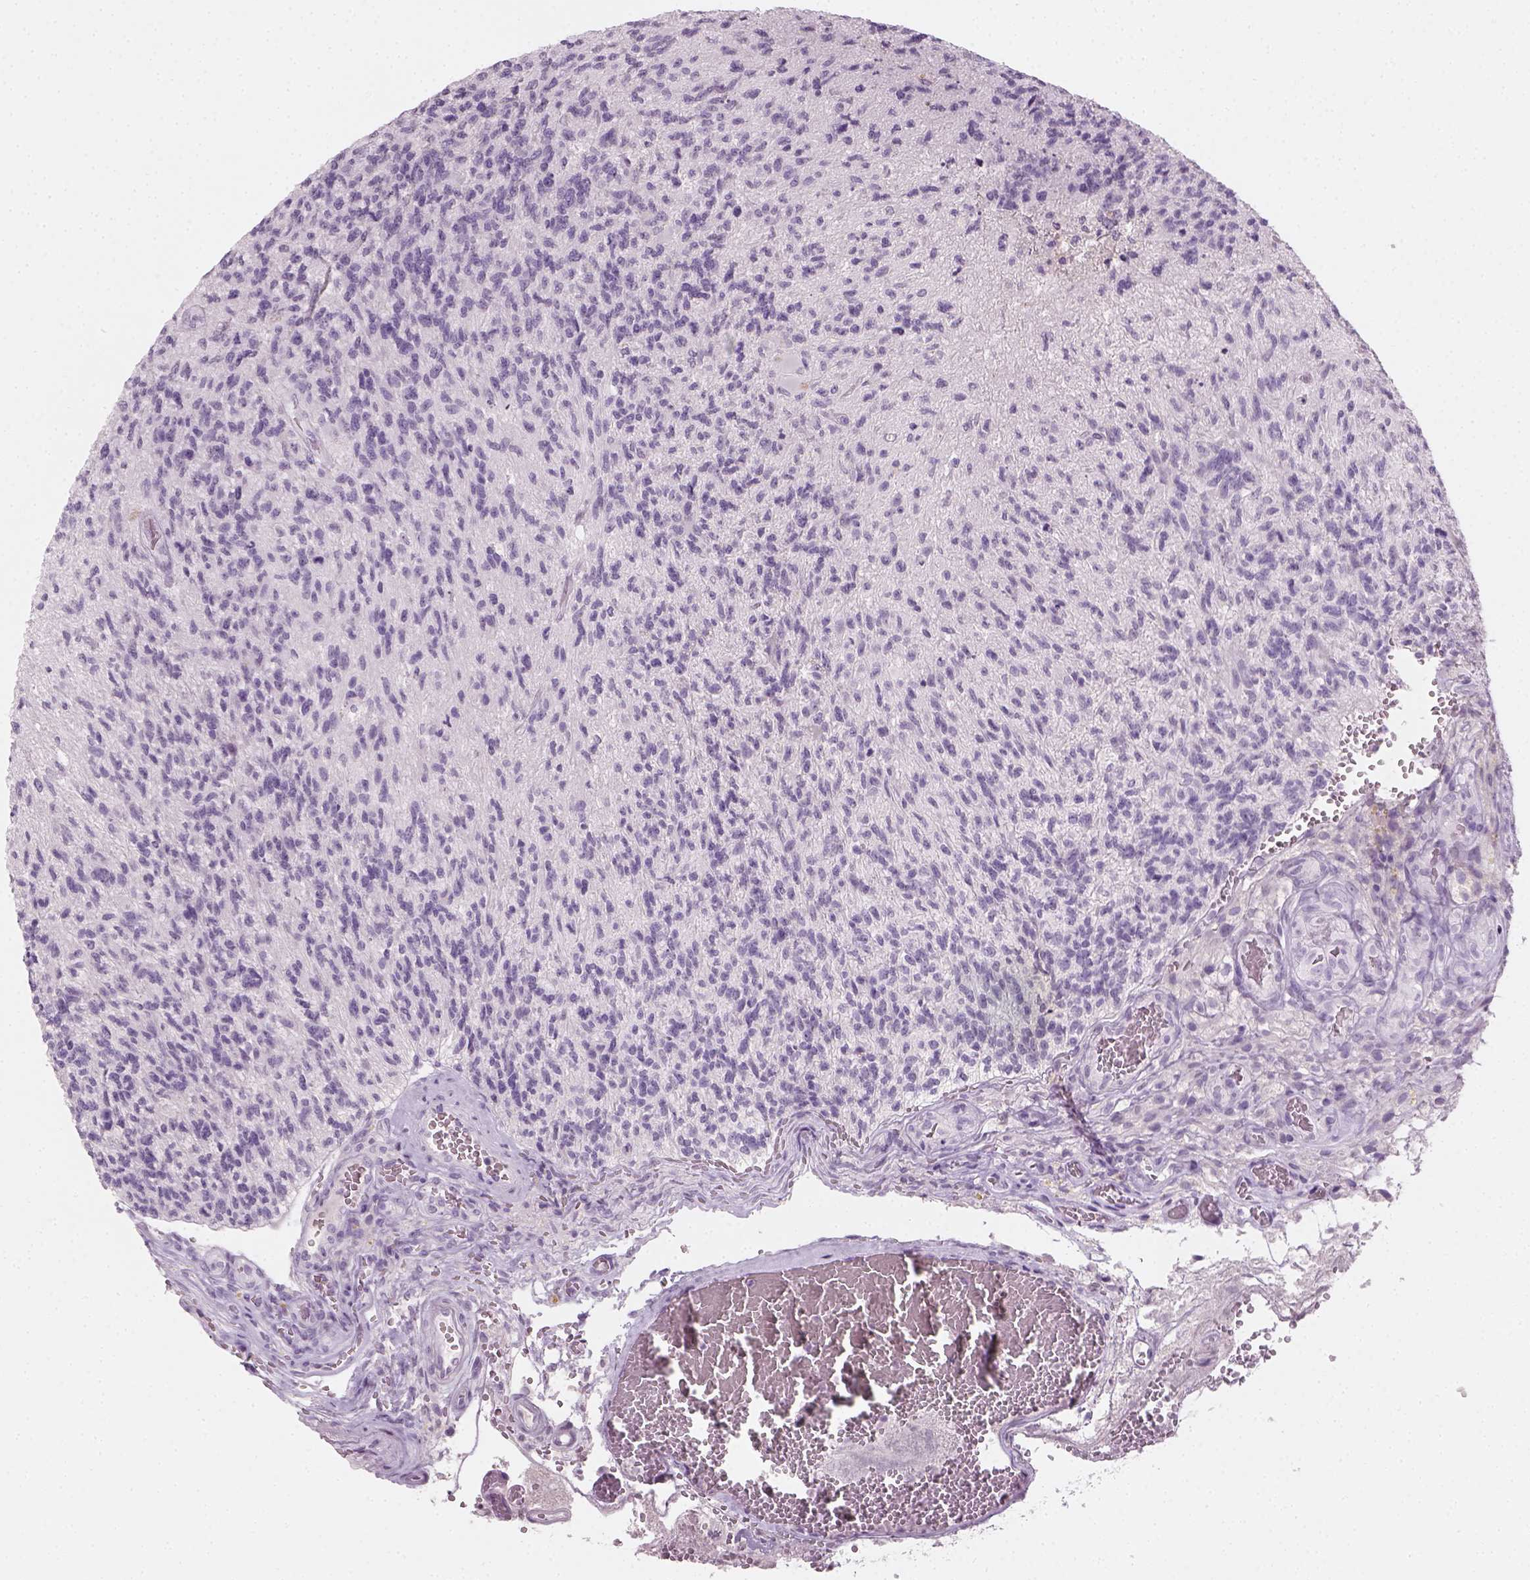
{"staining": {"intensity": "negative", "quantity": "none", "location": "none"}, "tissue": "glioma", "cell_type": "Tumor cells", "image_type": "cancer", "snomed": [{"axis": "morphology", "description": "Glioma, malignant, High grade"}, {"axis": "topography", "description": "Brain"}], "caption": "A micrograph of glioma stained for a protein exhibits no brown staining in tumor cells.", "gene": "TH", "patient": {"sex": "male", "age": 56}}